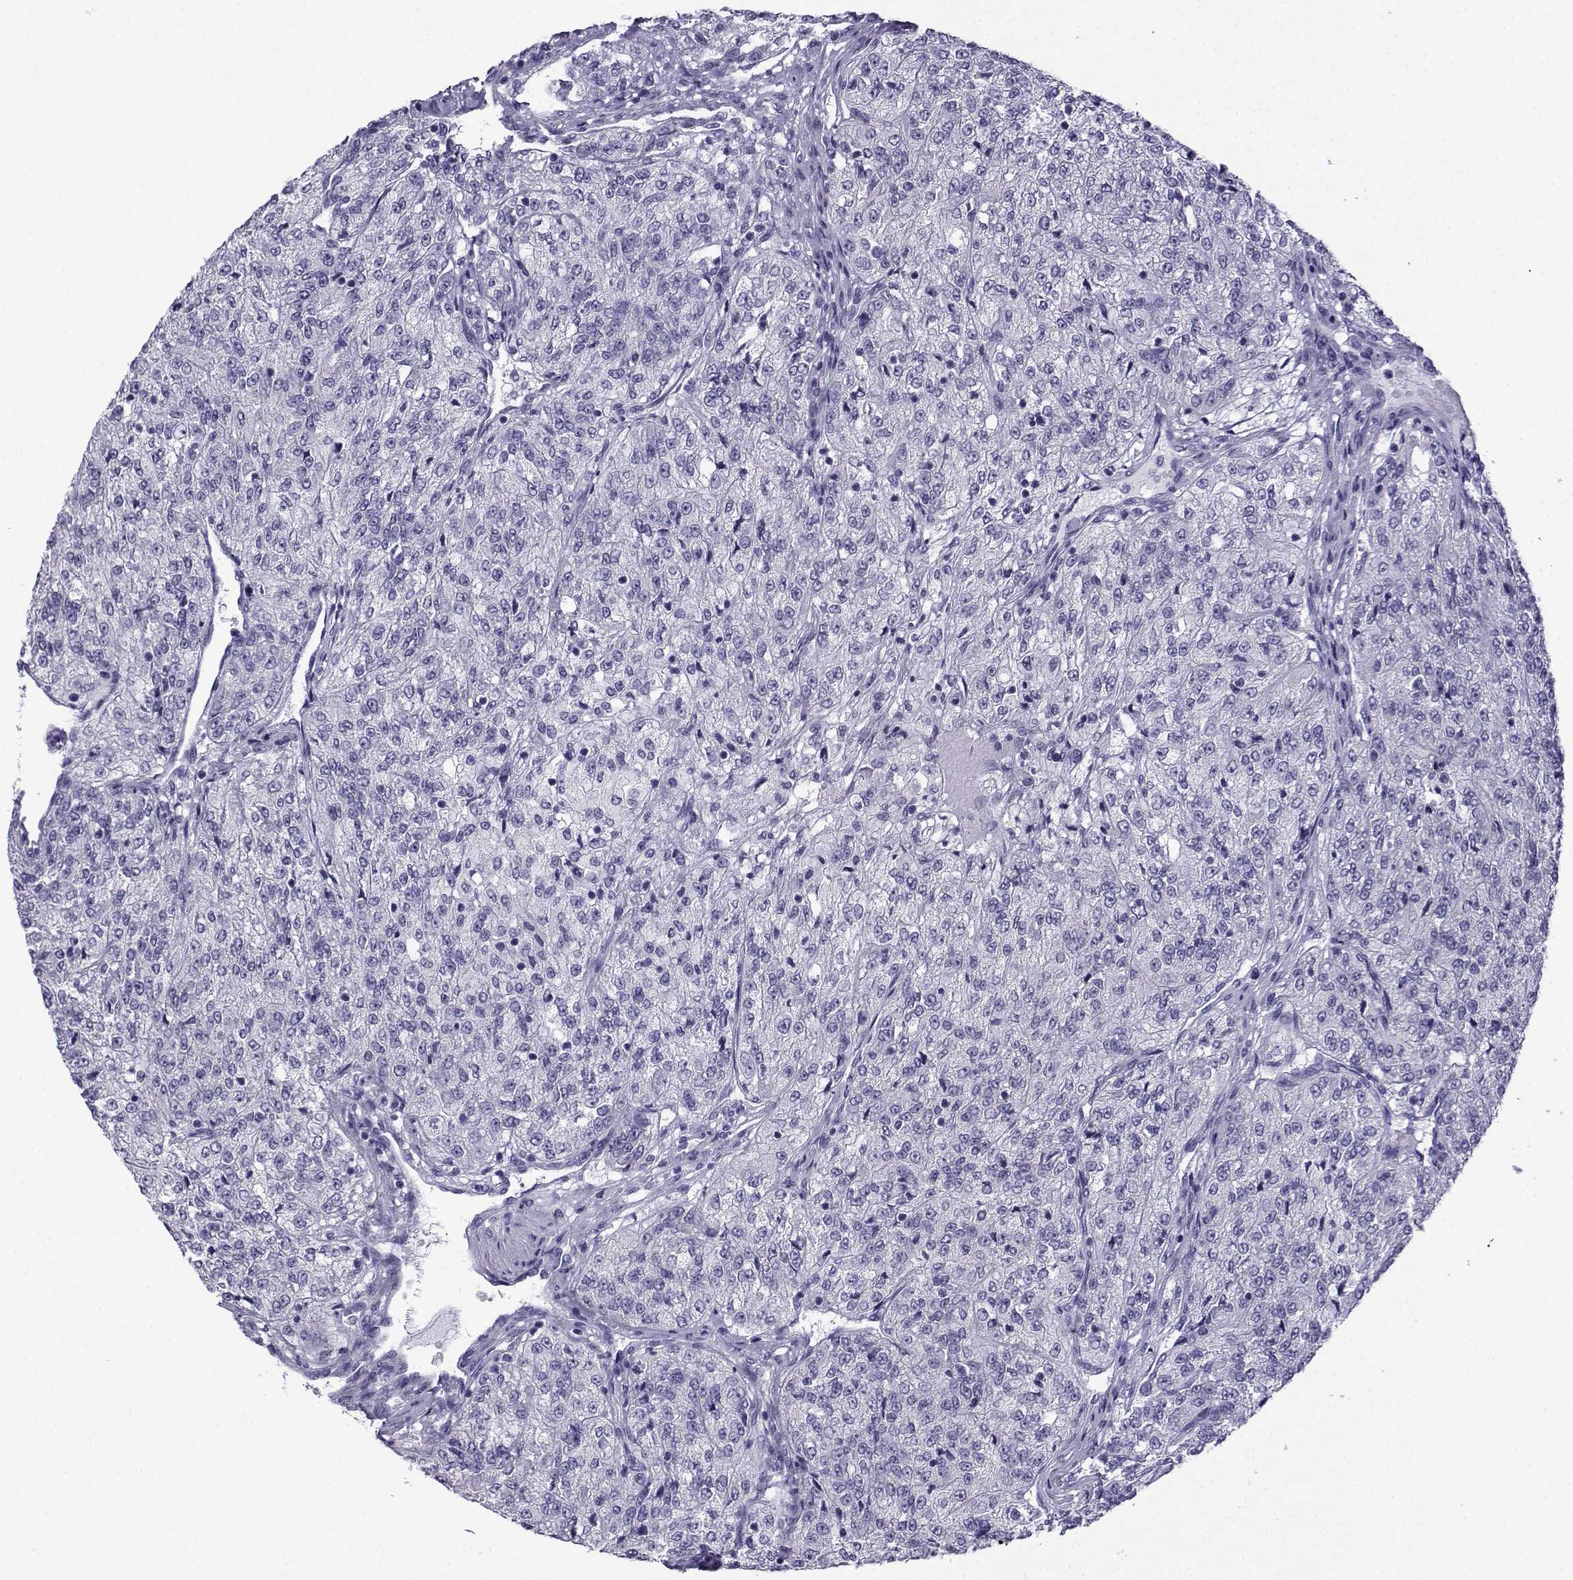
{"staining": {"intensity": "negative", "quantity": "none", "location": "none"}, "tissue": "renal cancer", "cell_type": "Tumor cells", "image_type": "cancer", "snomed": [{"axis": "morphology", "description": "Adenocarcinoma, NOS"}, {"axis": "topography", "description": "Kidney"}], "caption": "The micrograph reveals no significant staining in tumor cells of adenocarcinoma (renal).", "gene": "ACRBP", "patient": {"sex": "female", "age": 63}}